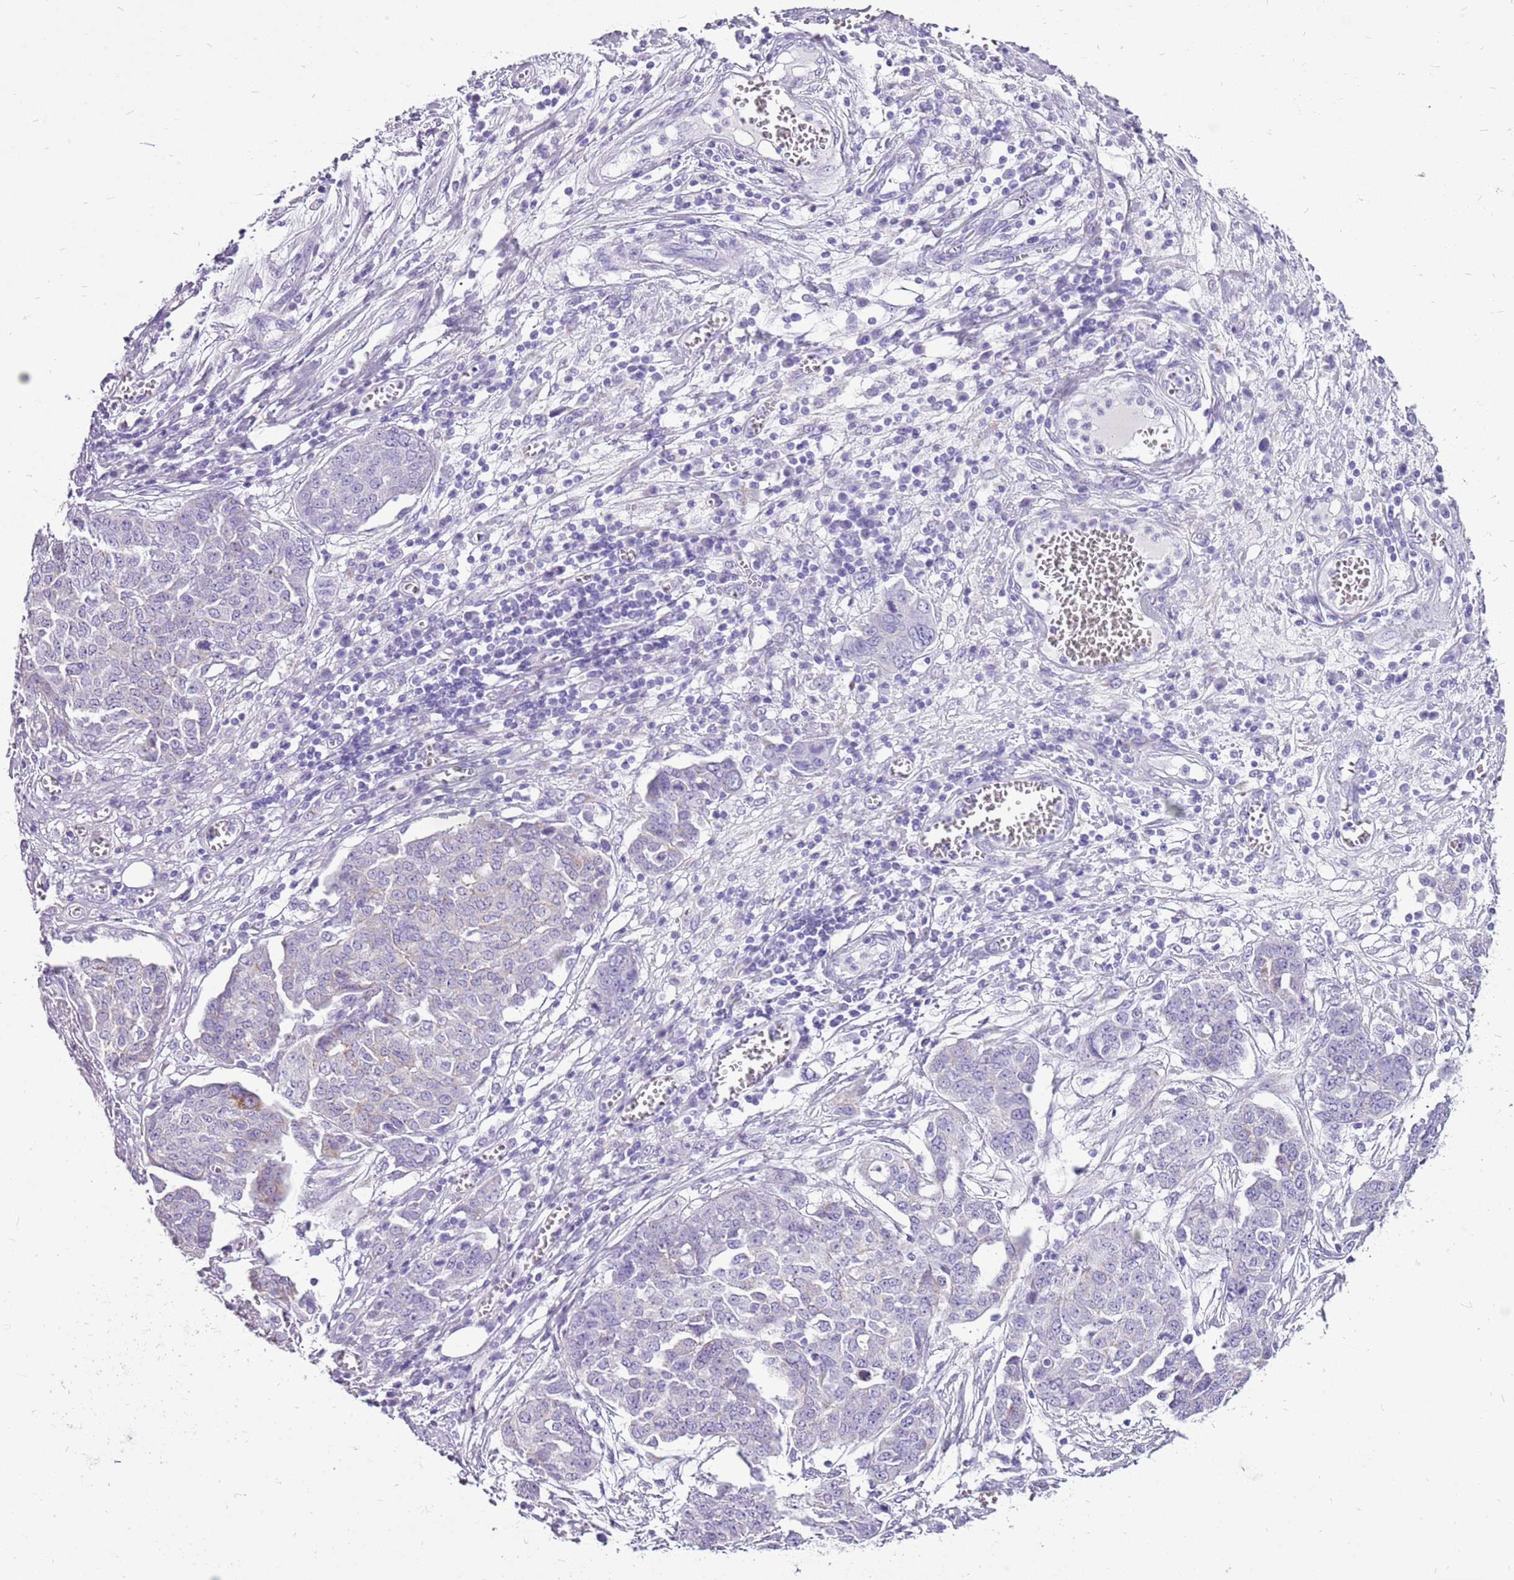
{"staining": {"intensity": "negative", "quantity": "none", "location": "none"}, "tissue": "ovarian cancer", "cell_type": "Tumor cells", "image_type": "cancer", "snomed": [{"axis": "morphology", "description": "Cystadenocarcinoma, serous, NOS"}, {"axis": "topography", "description": "Soft tissue"}, {"axis": "topography", "description": "Ovary"}], "caption": "An image of ovarian serous cystadenocarcinoma stained for a protein exhibits no brown staining in tumor cells. Nuclei are stained in blue.", "gene": "ACSS3", "patient": {"sex": "female", "age": 57}}